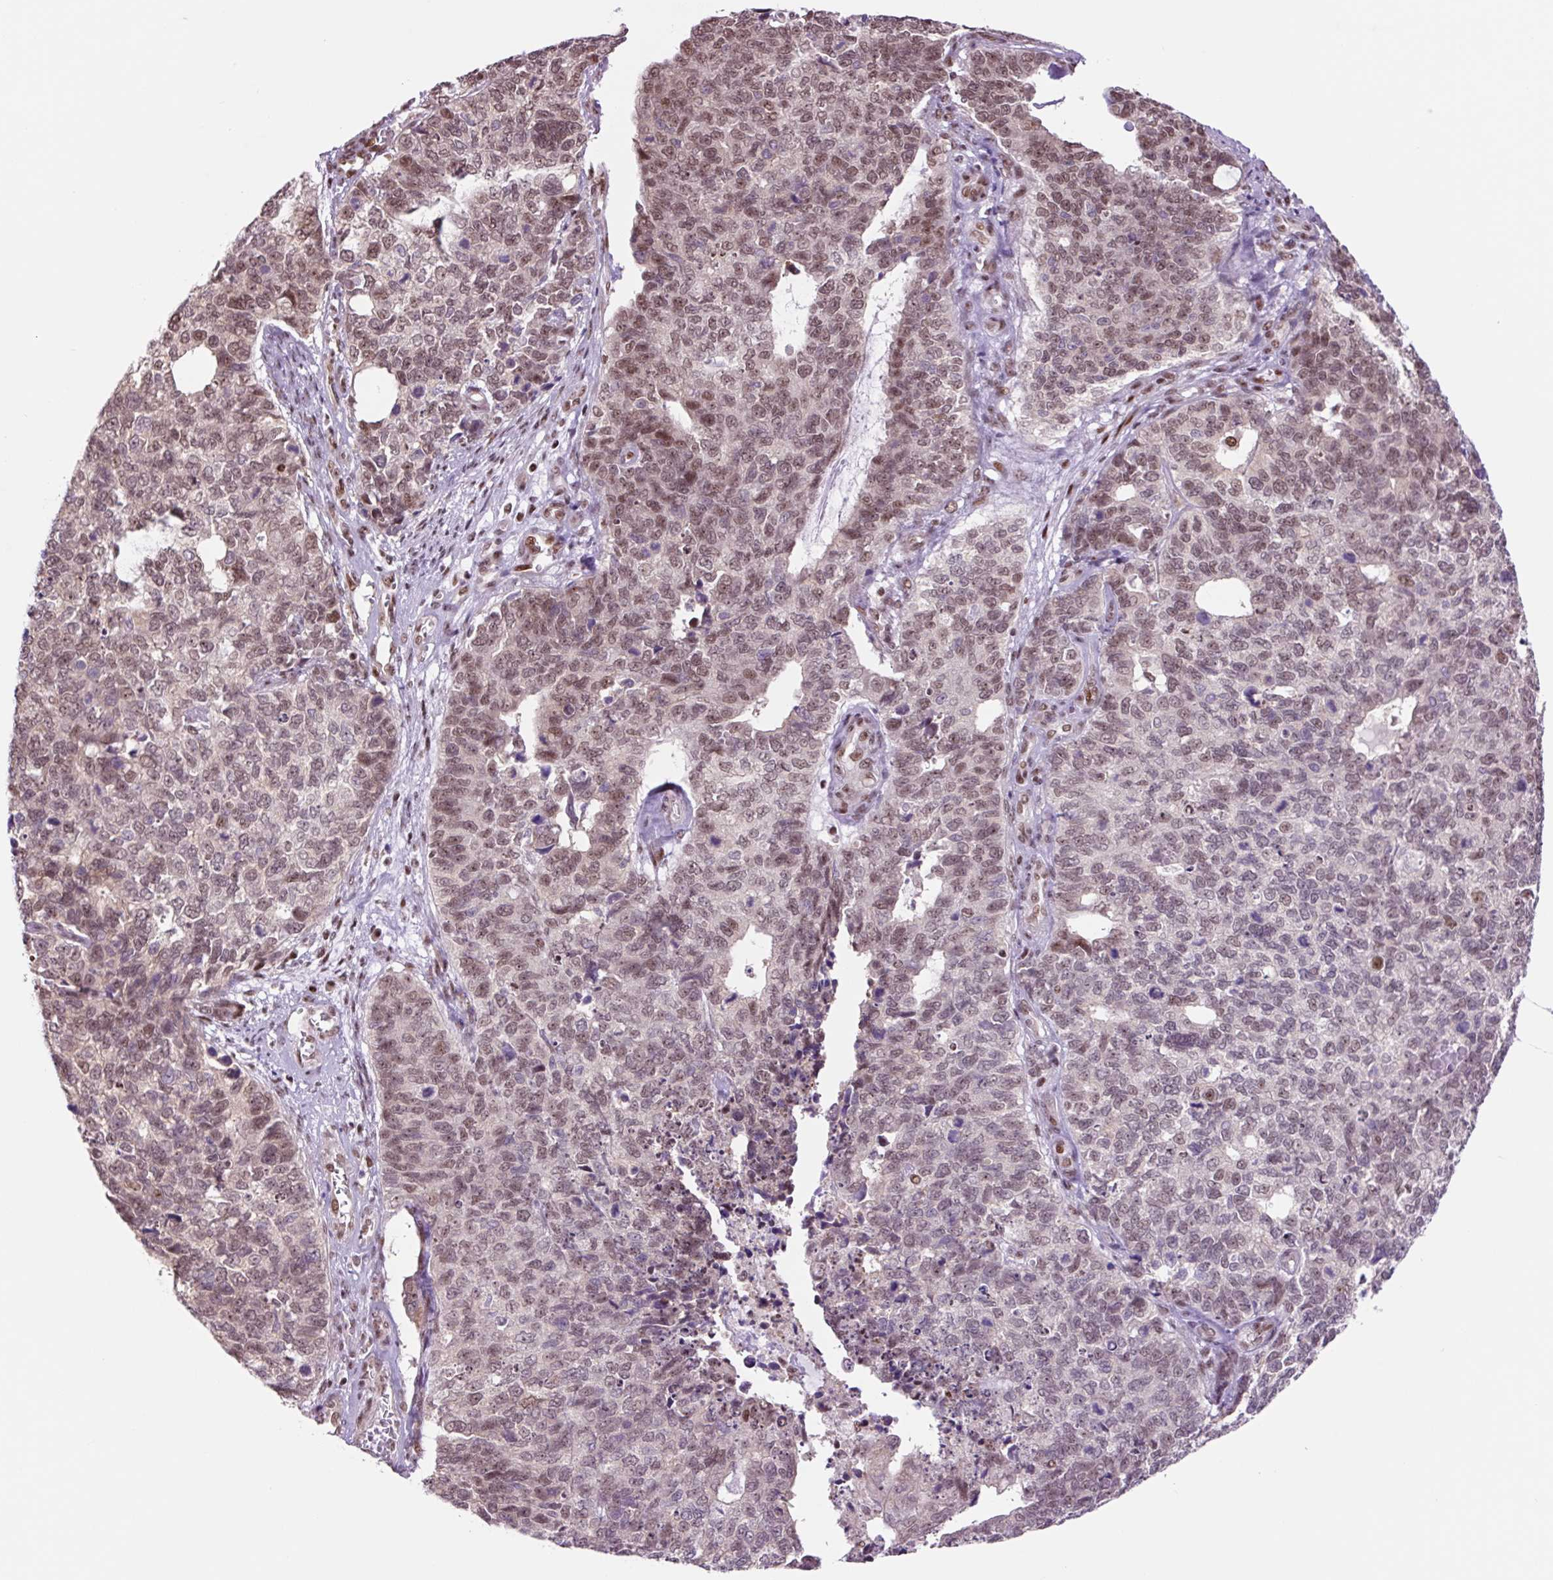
{"staining": {"intensity": "weak", "quantity": ">75%", "location": "nuclear"}, "tissue": "cervical cancer", "cell_type": "Tumor cells", "image_type": "cancer", "snomed": [{"axis": "morphology", "description": "Adenocarcinoma, NOS"}, {"axis": "topography", "description": "Cervix"}], "caption": "Cervical cancer (adenocarcinoma) stained for a protein exhibits weak nuclear positivity in tumor cells.", "gene": "TAF1A", "patient": {"sex": "female", "age": 63}}